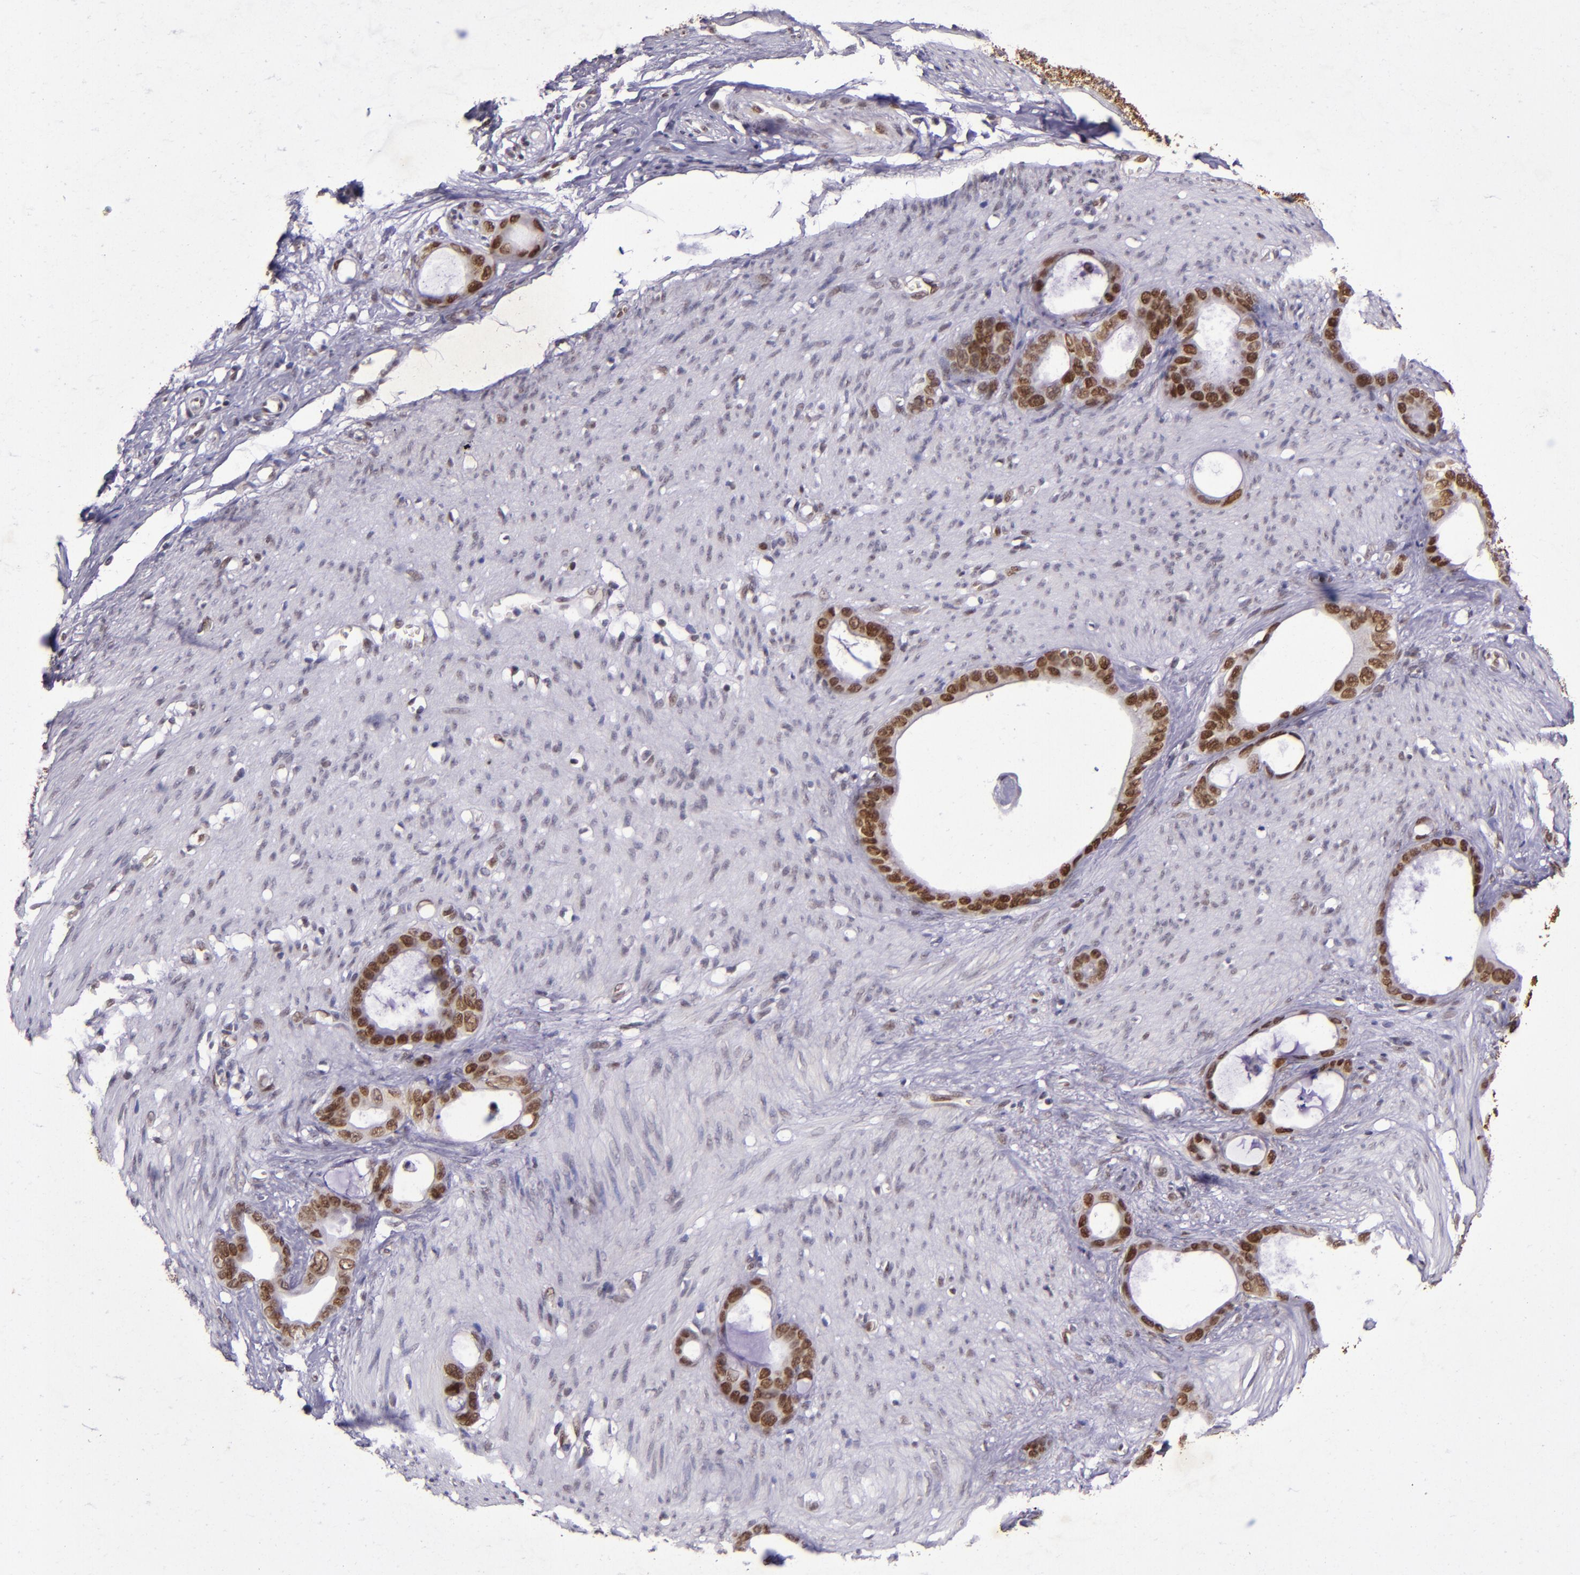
{"staining": {"intensity": "strong", "quantity": ">75%", "location": "cytoplasmic/membranous,nuclear"}, "tissue": "stomach cancer", "cell_type": "Tumor cells", "image_type": "cancer", "snomed": [{"axis": "morphology", "description": "Adenocarcinoma, NOS"}, {"axis": "topography", "description": "Stomach"}], "caption": "This is an image of immunohistochemistry staining of stomach adenocarcinoma, which shows strong expression in the cytoplasmic/membranous and nuclear of tumor cells.", "gene": "MGMT", "patient": {"sex": "female", "age": 75}}